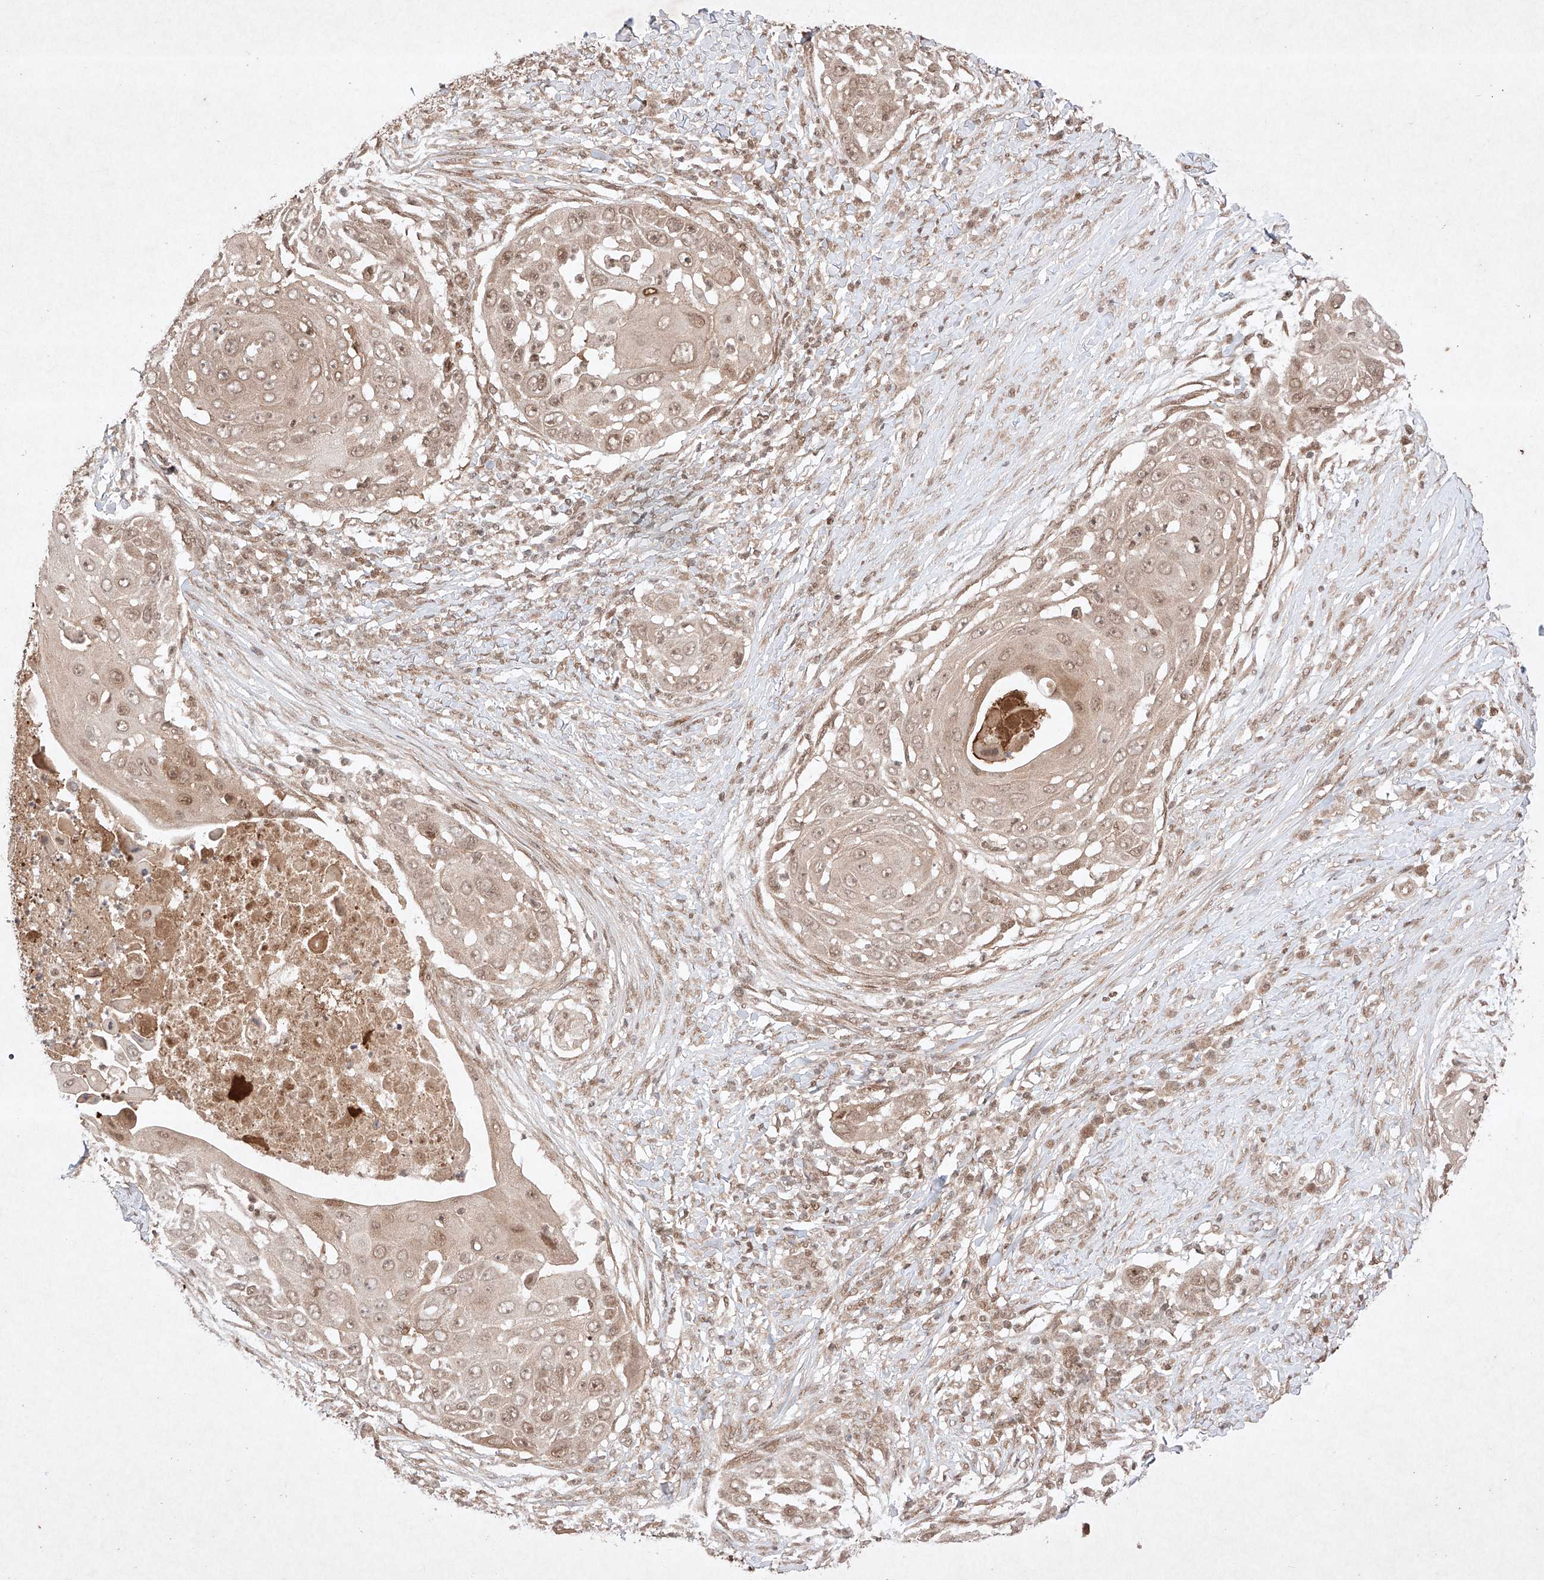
{"staining": {"intensity": "weak", "quantity": ">75%", "location": "nuclear"}, "tissue": "skin cancer", "cell_type": "Tumor cells", "image_type": "cancer", "snomed": [{"axis": "morphology", "description": "Squamous cell carcinoma, NOS"}, {"axis": "topography", "description": "Skin"}], "caption": "Human skin cancer stained with a protein marker shows weak staining in tumor cells.", "gene": "RNF31", "patient": {"sex": "female", "age": 44}}